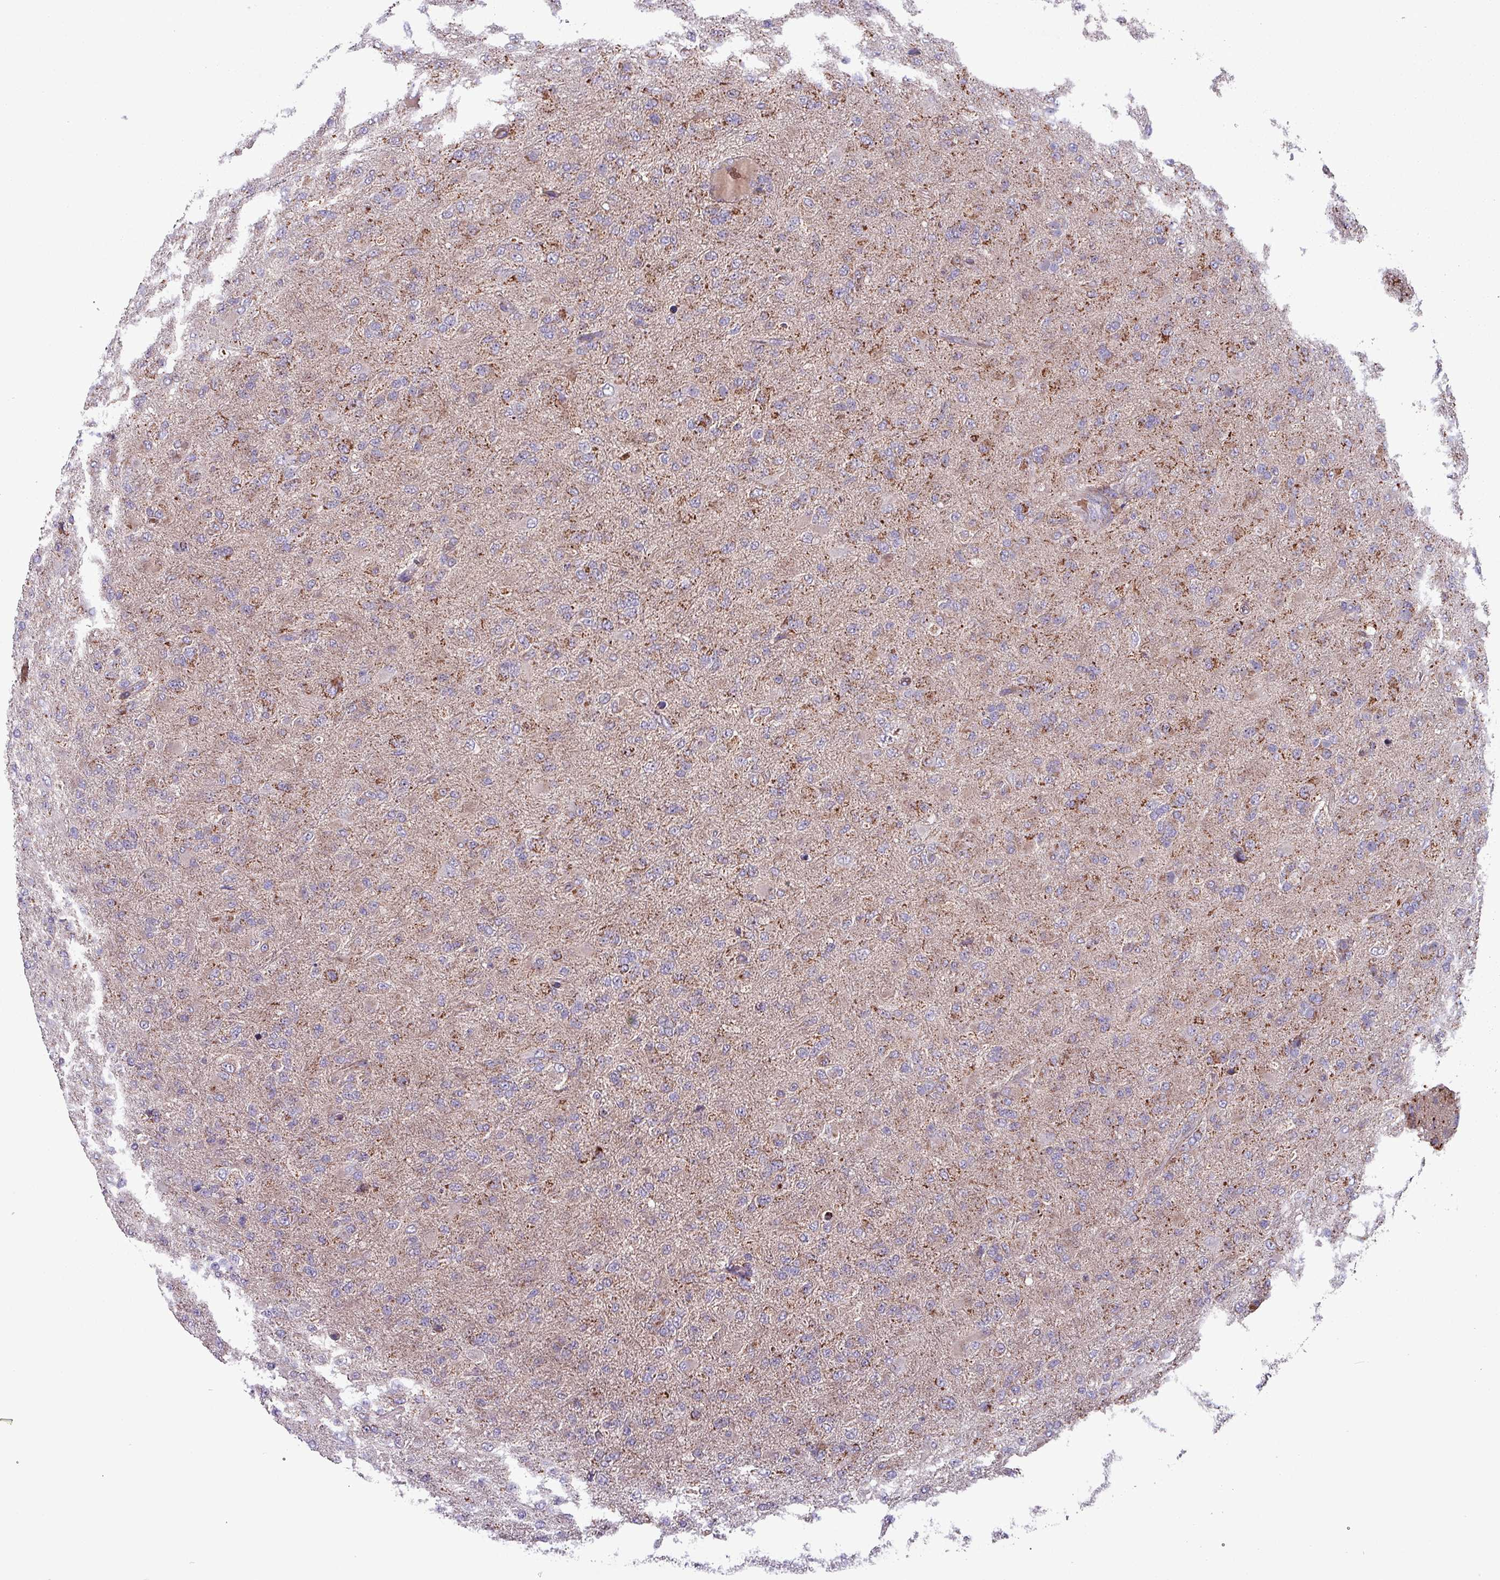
{"staining": {"intensity": "strong", "quantity": "25%-75%", "location": "cytoplasmic/membranous"}, "tissue": "glioma", "cell_type": "Tumor cells", "image_type": "cancer", "snomed": [{"axis": "morphology", "description": "Glioma, malignant, Low grade"}, {"axis": "topography", "description": "Brain"}], "caption": "DAB (3,3'-diaminobenzidine) immunohistochemical staining of human malignant low-grade glioma shows strong cytoplasmic/membranous protein positivity in approximately 25%-75% of tumor cells. The protein is shown in brown color, while the nuclei are stained blue.", "gene": "ZNF322", "patient": {"sex": "male", "age": 65}}